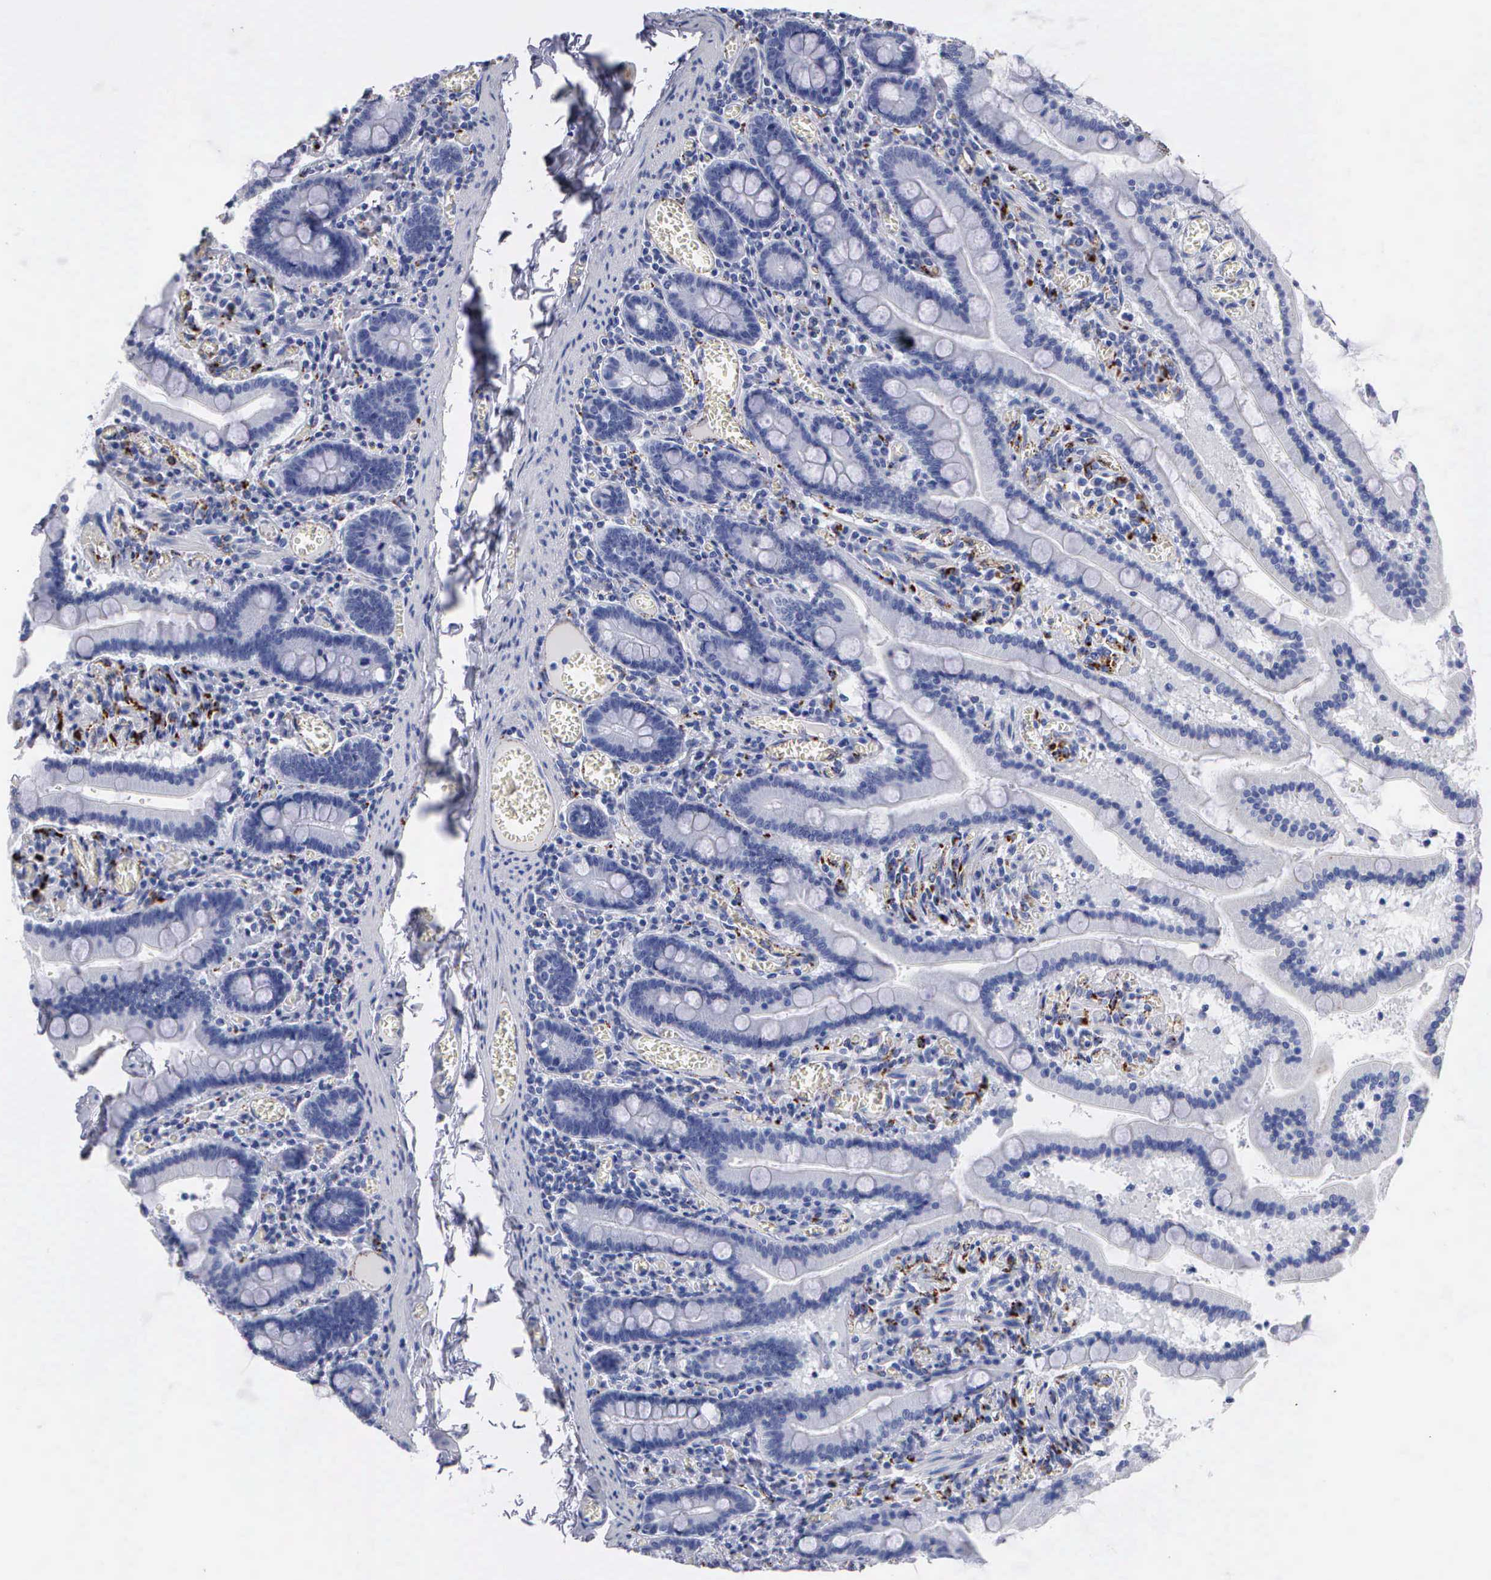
{"staining": {"intensity": "negative", "quantity": "none", "location": "none"}, "tissue": "small intestine", "cell_type": "Glandular cells", "image_type": "normal", "snomed": [{"axis": "morphology", "description": "Normal tissue, NOS"}, {"axis": "topography", "description": "Small intestine"}], "caption": "Immunohistochemical staining of benign human small intestine shows no significant staining in glandular cells. Nuclei are stained in blue.", "gene": "CTSL", "patient": {"sex": "male", "age": 59}}